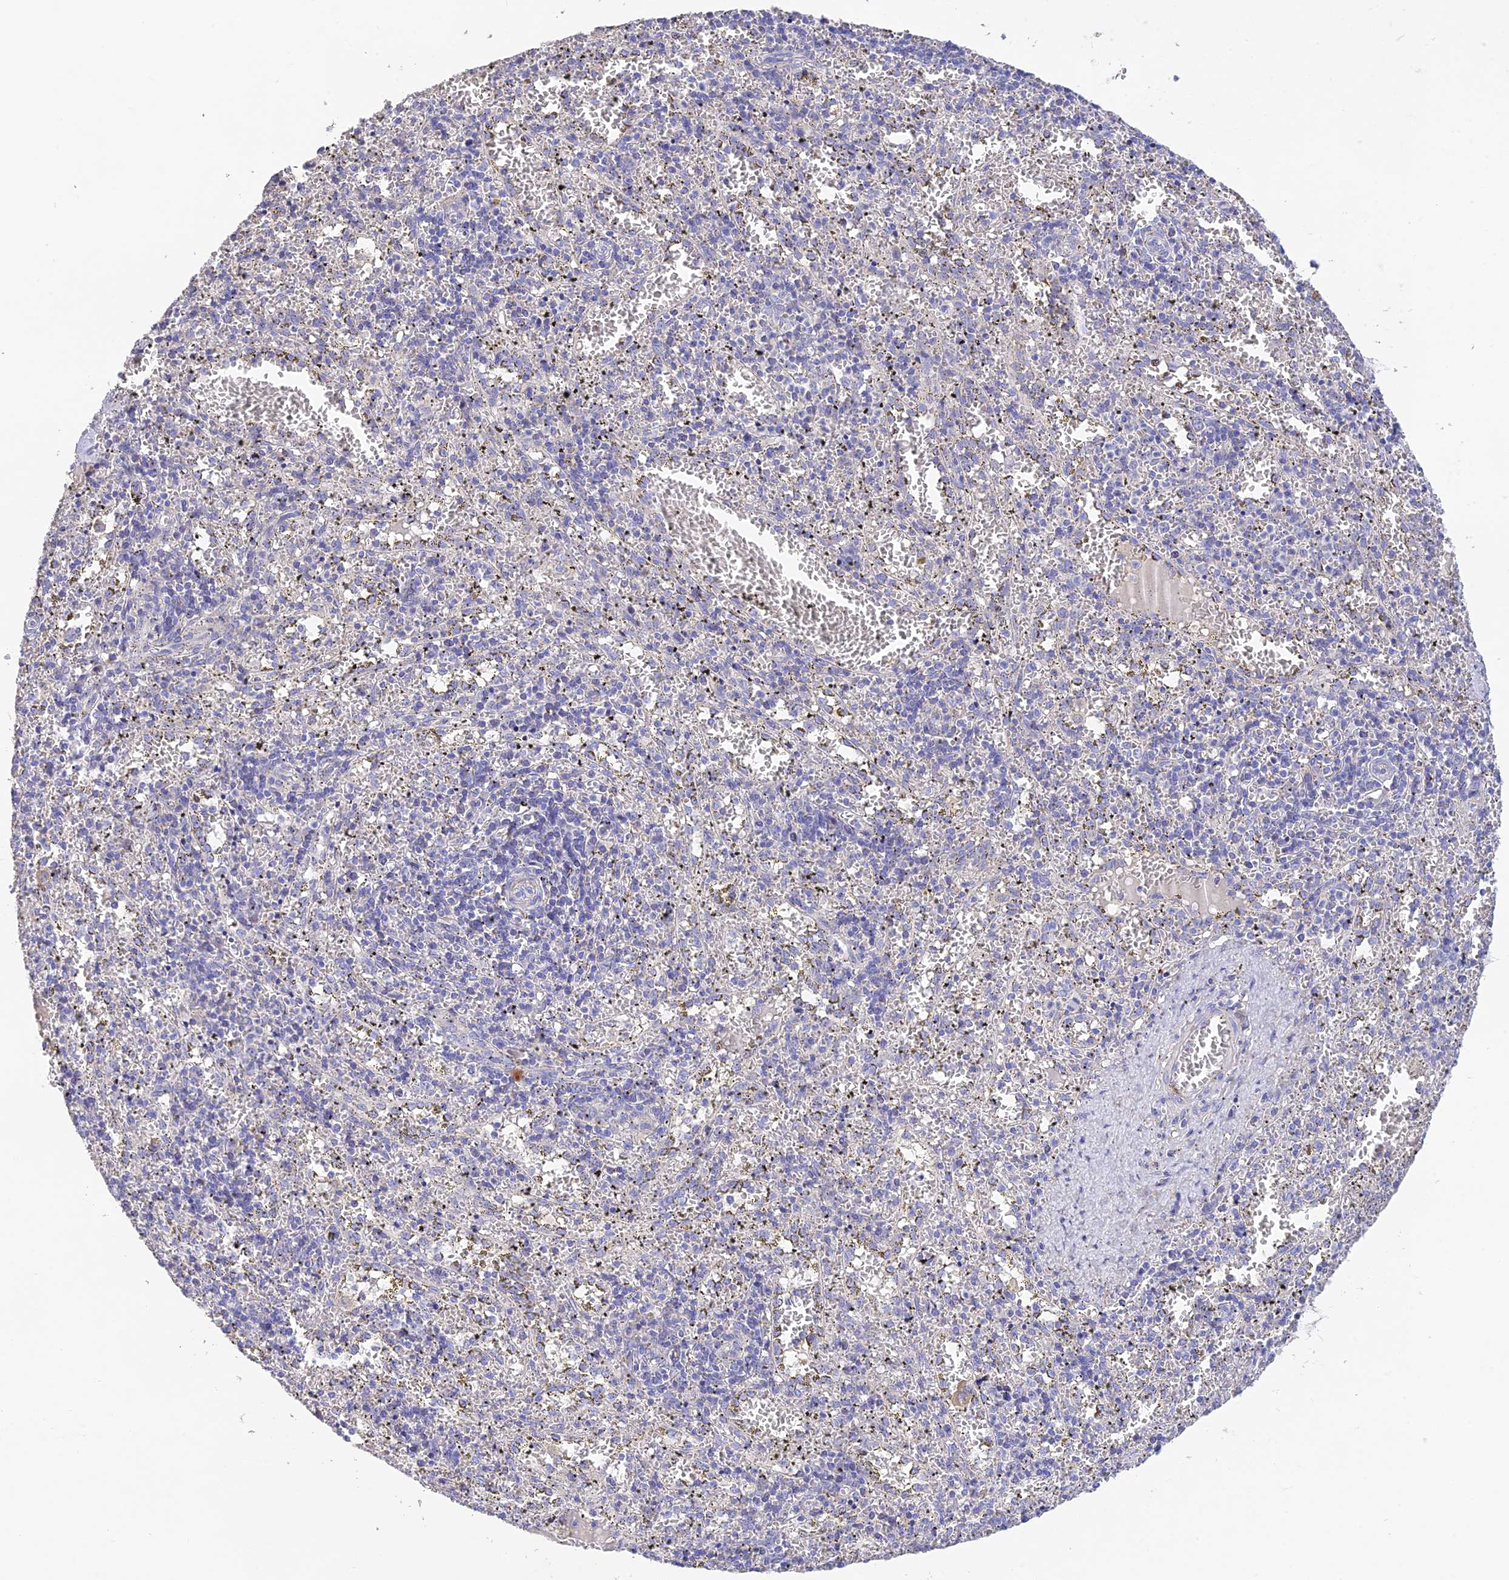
{"staining": {"intensity": "negative", "quantity": "none", "location": "none"}, "tissue": "spleen", "cell_type": "Cells in red pulp", "image_type": "normal", "snomed": [{"axis": "morphology", "description": "Normal tissue, NOS"}, {"axis": "topography", "description": "Spleen"}], "caption": "DAB (3,3'-diaminobenzidine) immunohistochemical staining of normal spleen shows no significant staining in cells in red pulp.", "gene": "HSD17B2", "patient": {"sex": "male", "age": 11}}